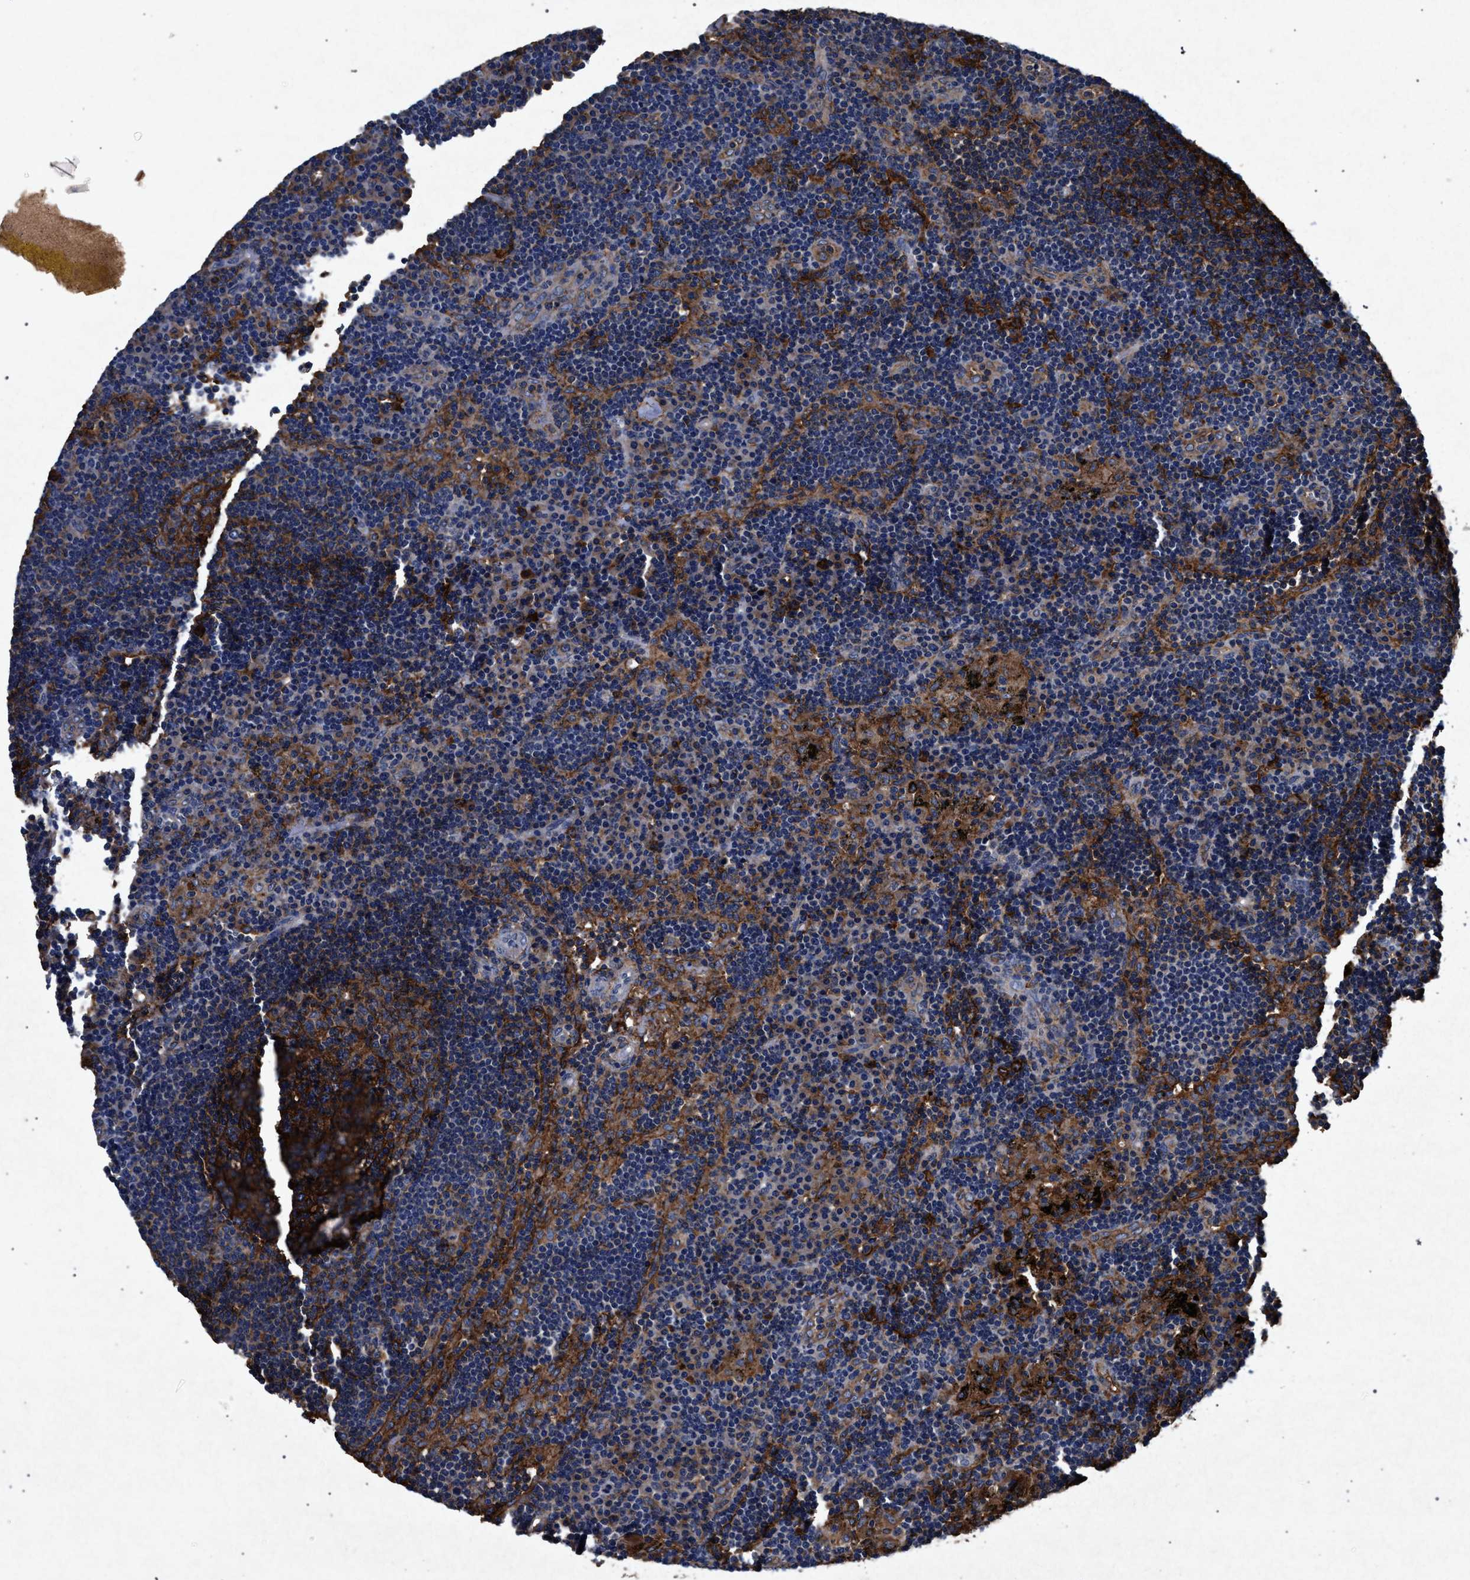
{"staining": {"intensity": "moderate", "quantity": ">75%", "location": "cytoplasmic/membranous"}, "tissue": "lymph node", "cell_type": "Germinal center cells", "image_type": "normal", "snomed": [{"axis": "morphology", "description": "Normal tissue, NOS"}, {"axis": "morphology", "description": "Squamous cell carcinoma, metastatic, NOS"}, {"axis": "topography", "description": "Lymph node"}], "caption": "Protein positivity by immunohistochemistry (IHC) demonstrates moderate cytoplasmic/membranous expression in about >75% of germinal center cells in unremarkable lymph node. Nuclei are stained in blue.", "gene": "MARCKS", "patient": {"sex": "female", "age": 53}}